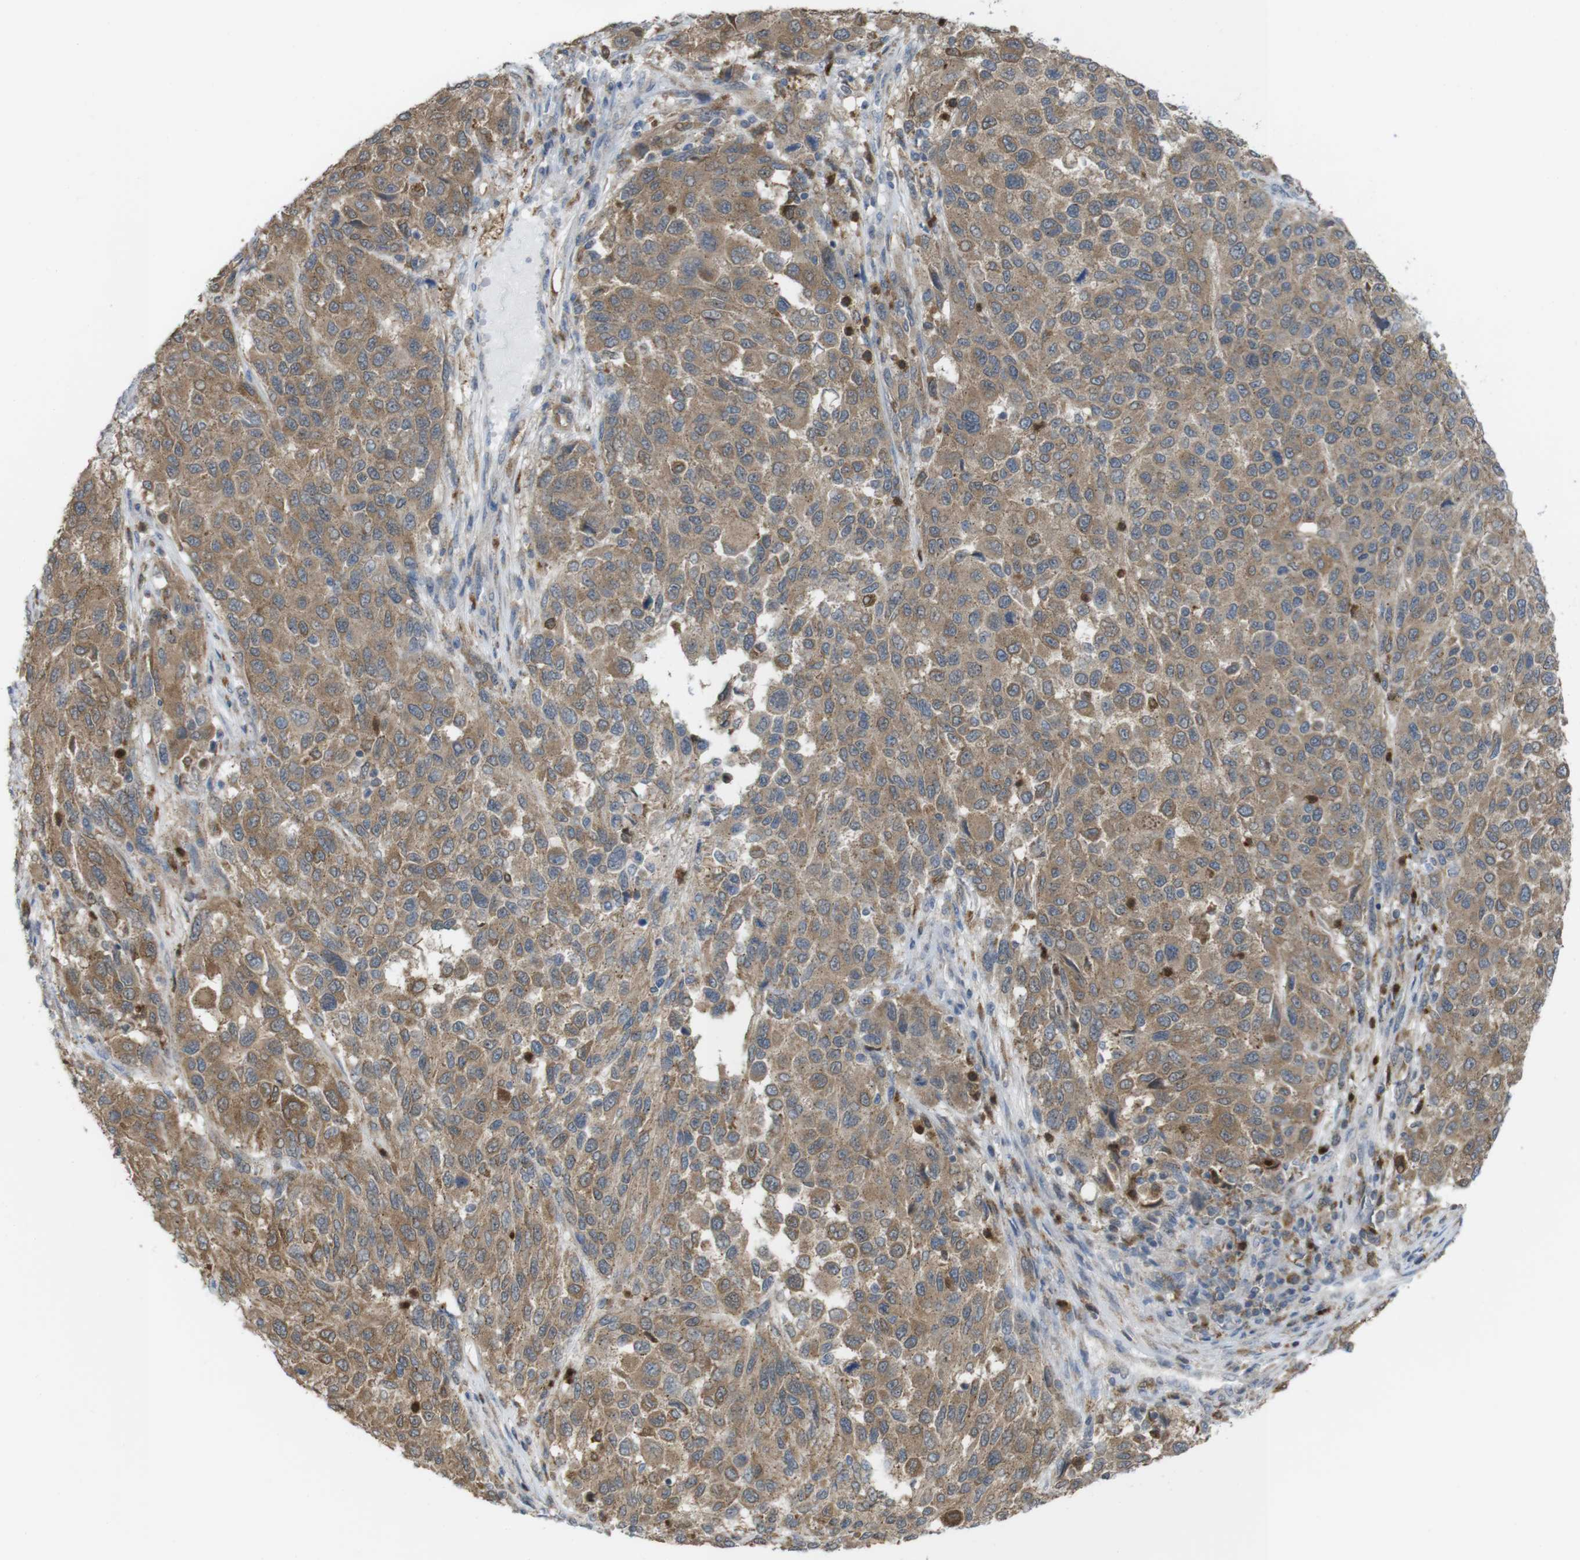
{"staining": {"intensity": "moderate", "quantity": ">75%", "location": "cytoplasmic/membranous,nuclear"}, "tissue": "melanoma", "cell_type": "Tumor cells", "image_type": "cancer", "snomed": [{"axis": "morphology", "description": "Malignant melanoma, Metastatic site"}, {"axis": "topography", "description": "Lymph node"}], "caption": "Malignant melanoma (metastatic site) stained with a protein marker reveals moderate staining in tumor cells.", "gene": "PRKCD", "patient": {"sex": "male", "age": 61}}